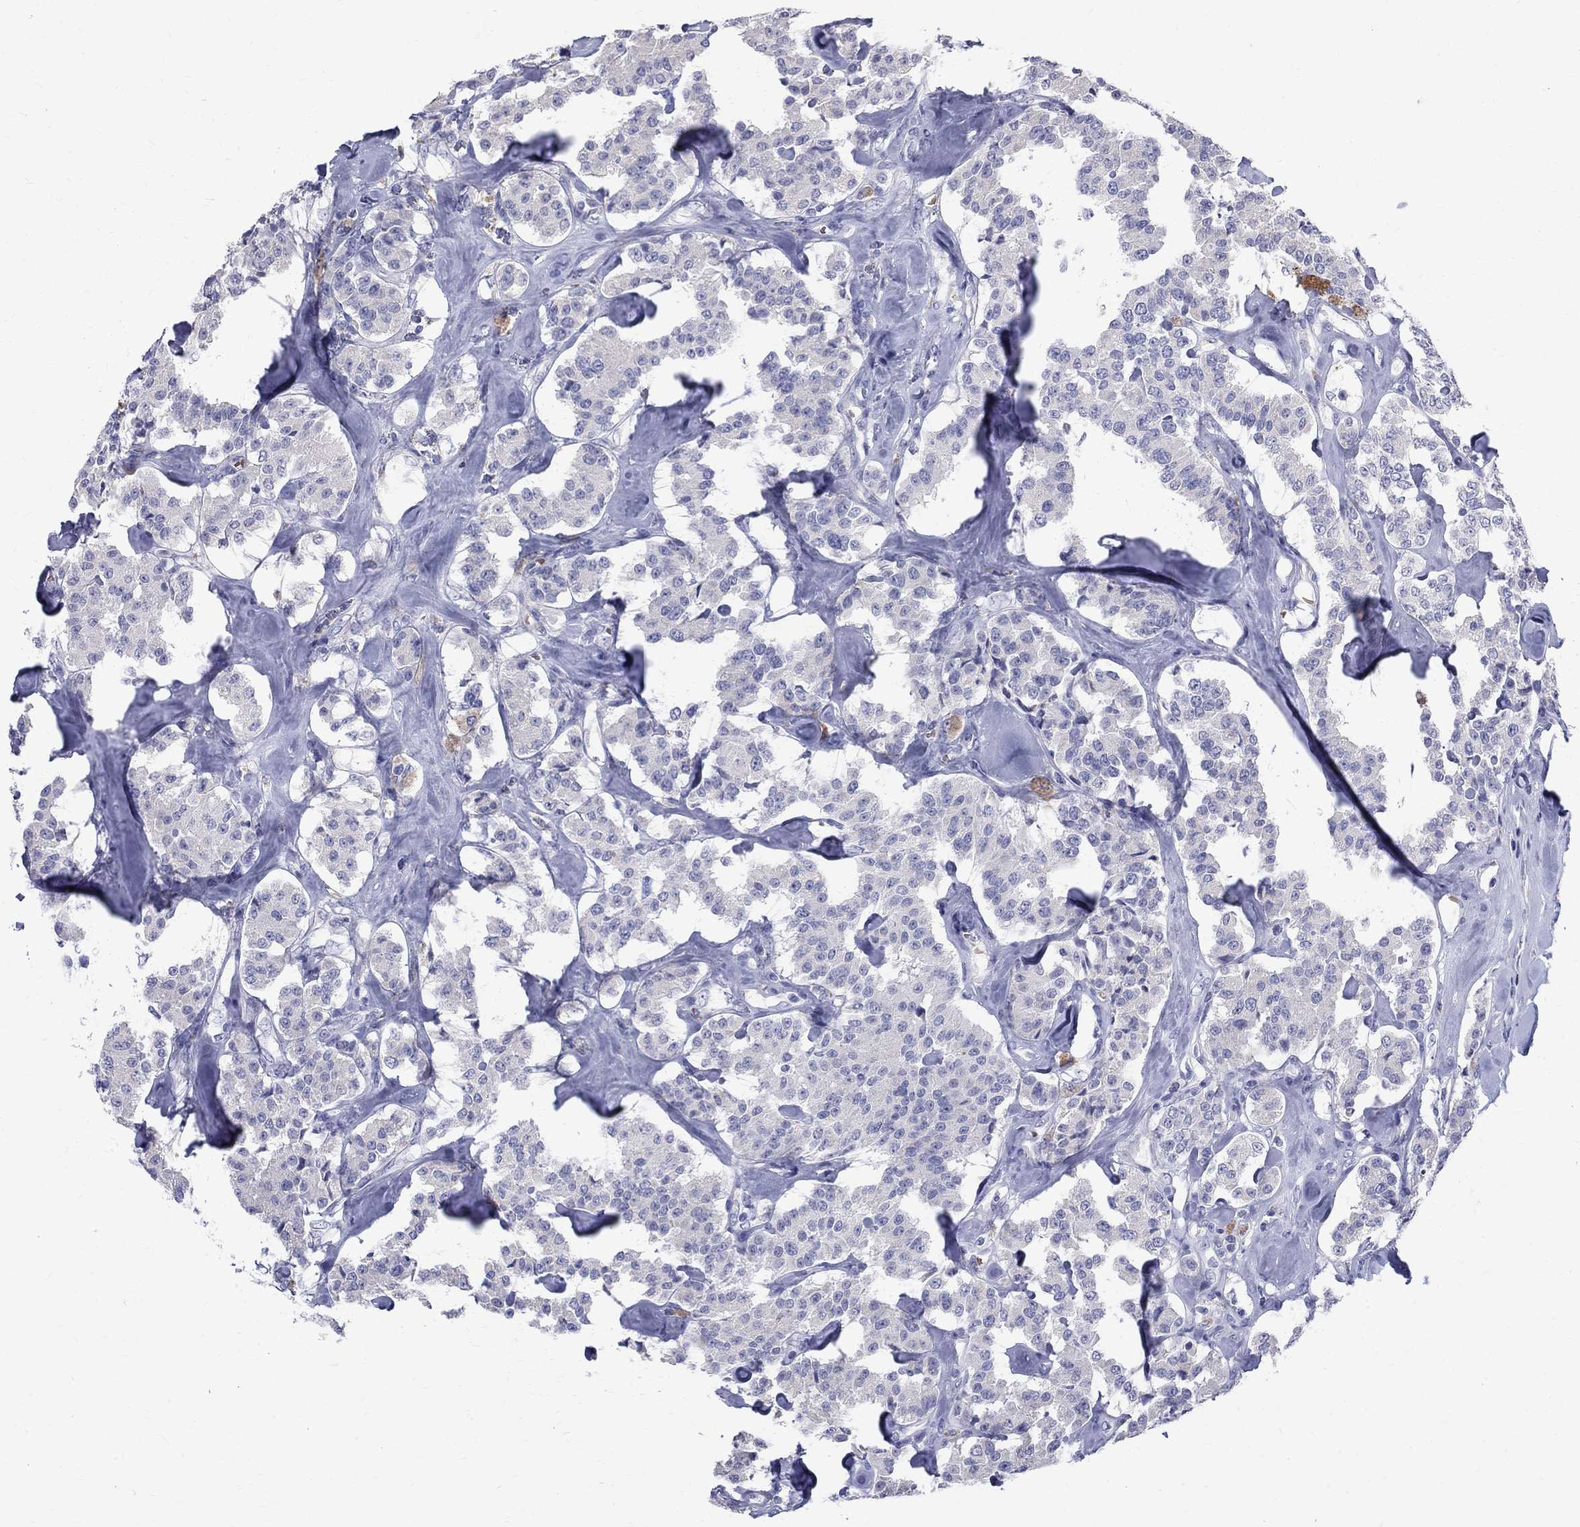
{"staining": {"intensity": "negative", "quantity": "none", "location": "none"}, "tissue": "carcinoid", "cell_type": "Tumor cells", "image_type": "cancer", "snomed": [{"axis": "morphology", "description": "Carcinoid, malignant, NOS"}, {"axis": "topography", "description": "Pancreas"}], "caption": "DAB (3,3'-diaminobenzidine) immunohistochemical staining of human malignant carcinoid shows no significant expression in tumor cells.", "gene": "AGER", "patient": {"sex": "male", "age": 41}}